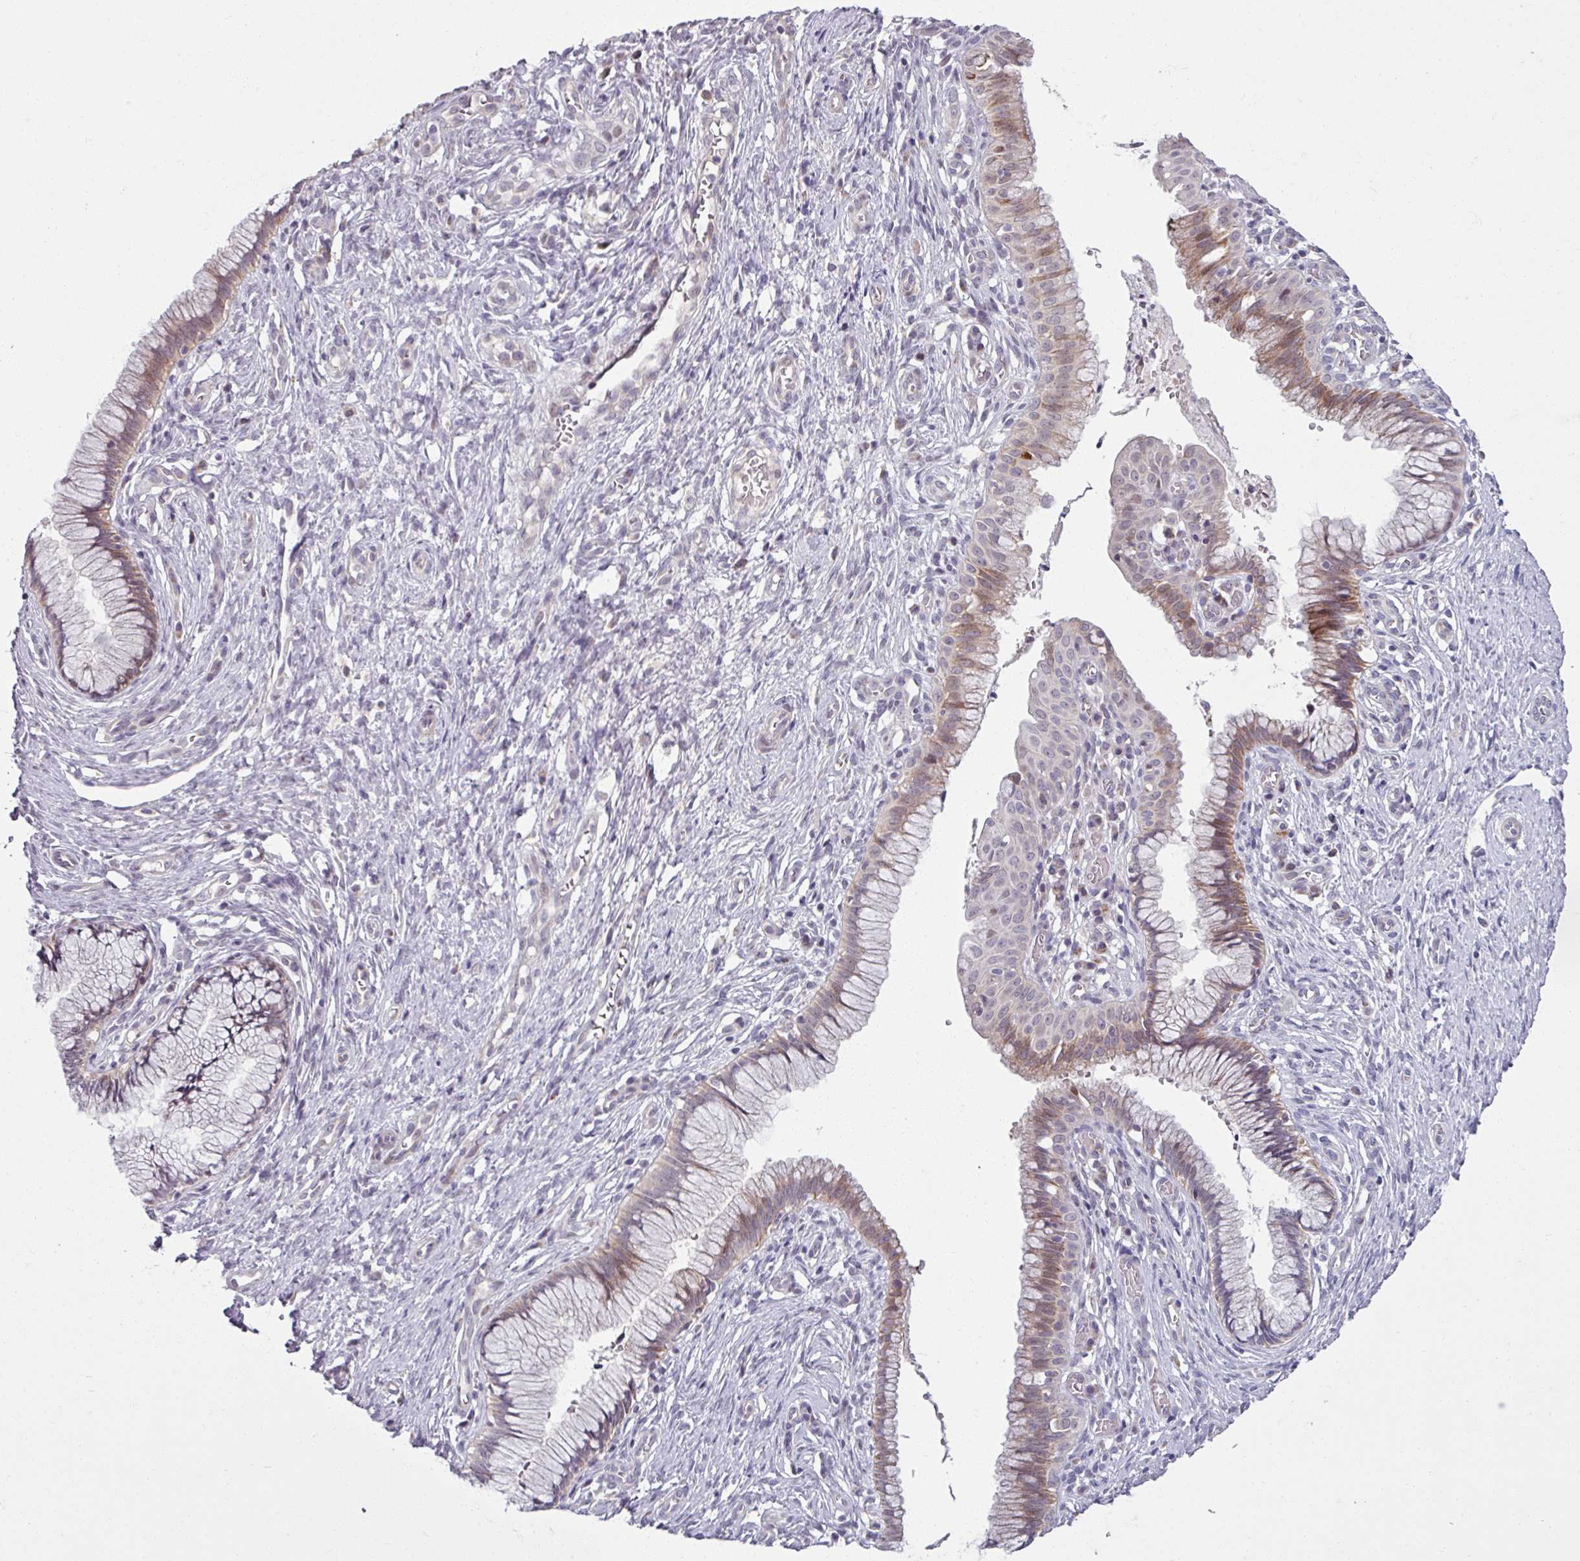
{"staining": {"intensity": "weak", "quantity": "25%-75%", "location": "cytoplasmic/membranous,nuclear"}, "tissue": "cervix", "cell_type": "Glandular cells", "image_type": "normal", "snomed": [{"axis": "morphology", "description": "Normal tissue, NOS"}, {"axis": "topography", "description": "Cervix"}], "caption": "Protein expression analysis of benign human cervix reveals weak cytoplasmic/membranous,nuclear positivity in approximately 25%-75% of glandular cells. Immunohistochemistry (ihc) stains the protein in brown and the nuclei are stained blue.", "gene": "OGFOD3", "patient": {"sex": "female", "age": 36}}